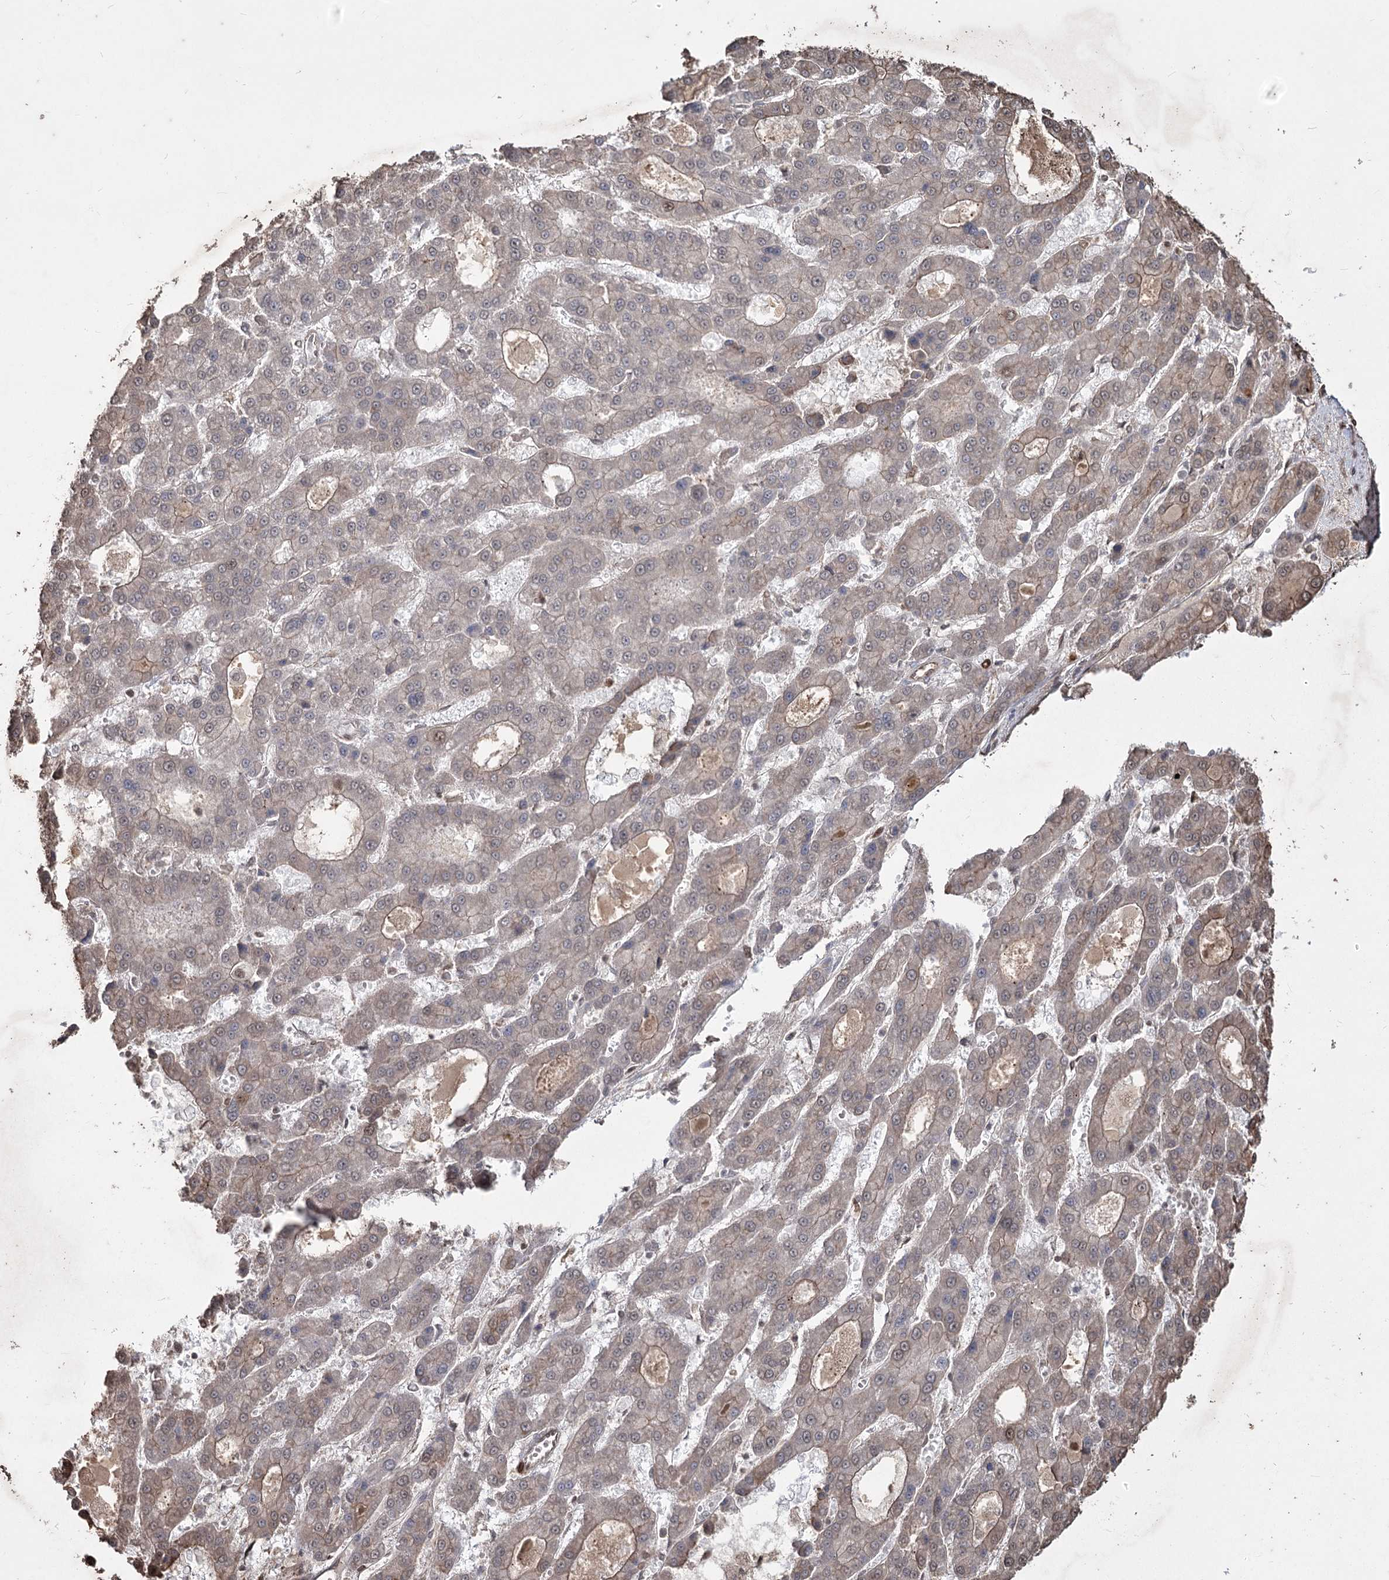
{"staining": {"intensity": "weak", "quantity": "<25%", "location": "cytoplasmic/membranous,nuclear"}, "tissue": "liver cancer", "cell_type": "Tumor cells", "image_type": "cancer", "snomed": [{"axis": "morphology", "description": "Carcinoma, Hepatocellular, NOS"}, {"axis": "topography", "description": "Liver"}], "caption": "Hepatocellular carcinoma (liver) was stained to show a protein in brown. There is no significant staining in tumor cells.", "gene": "PRC1", "patient": {"sex": "male", "age": 70}}